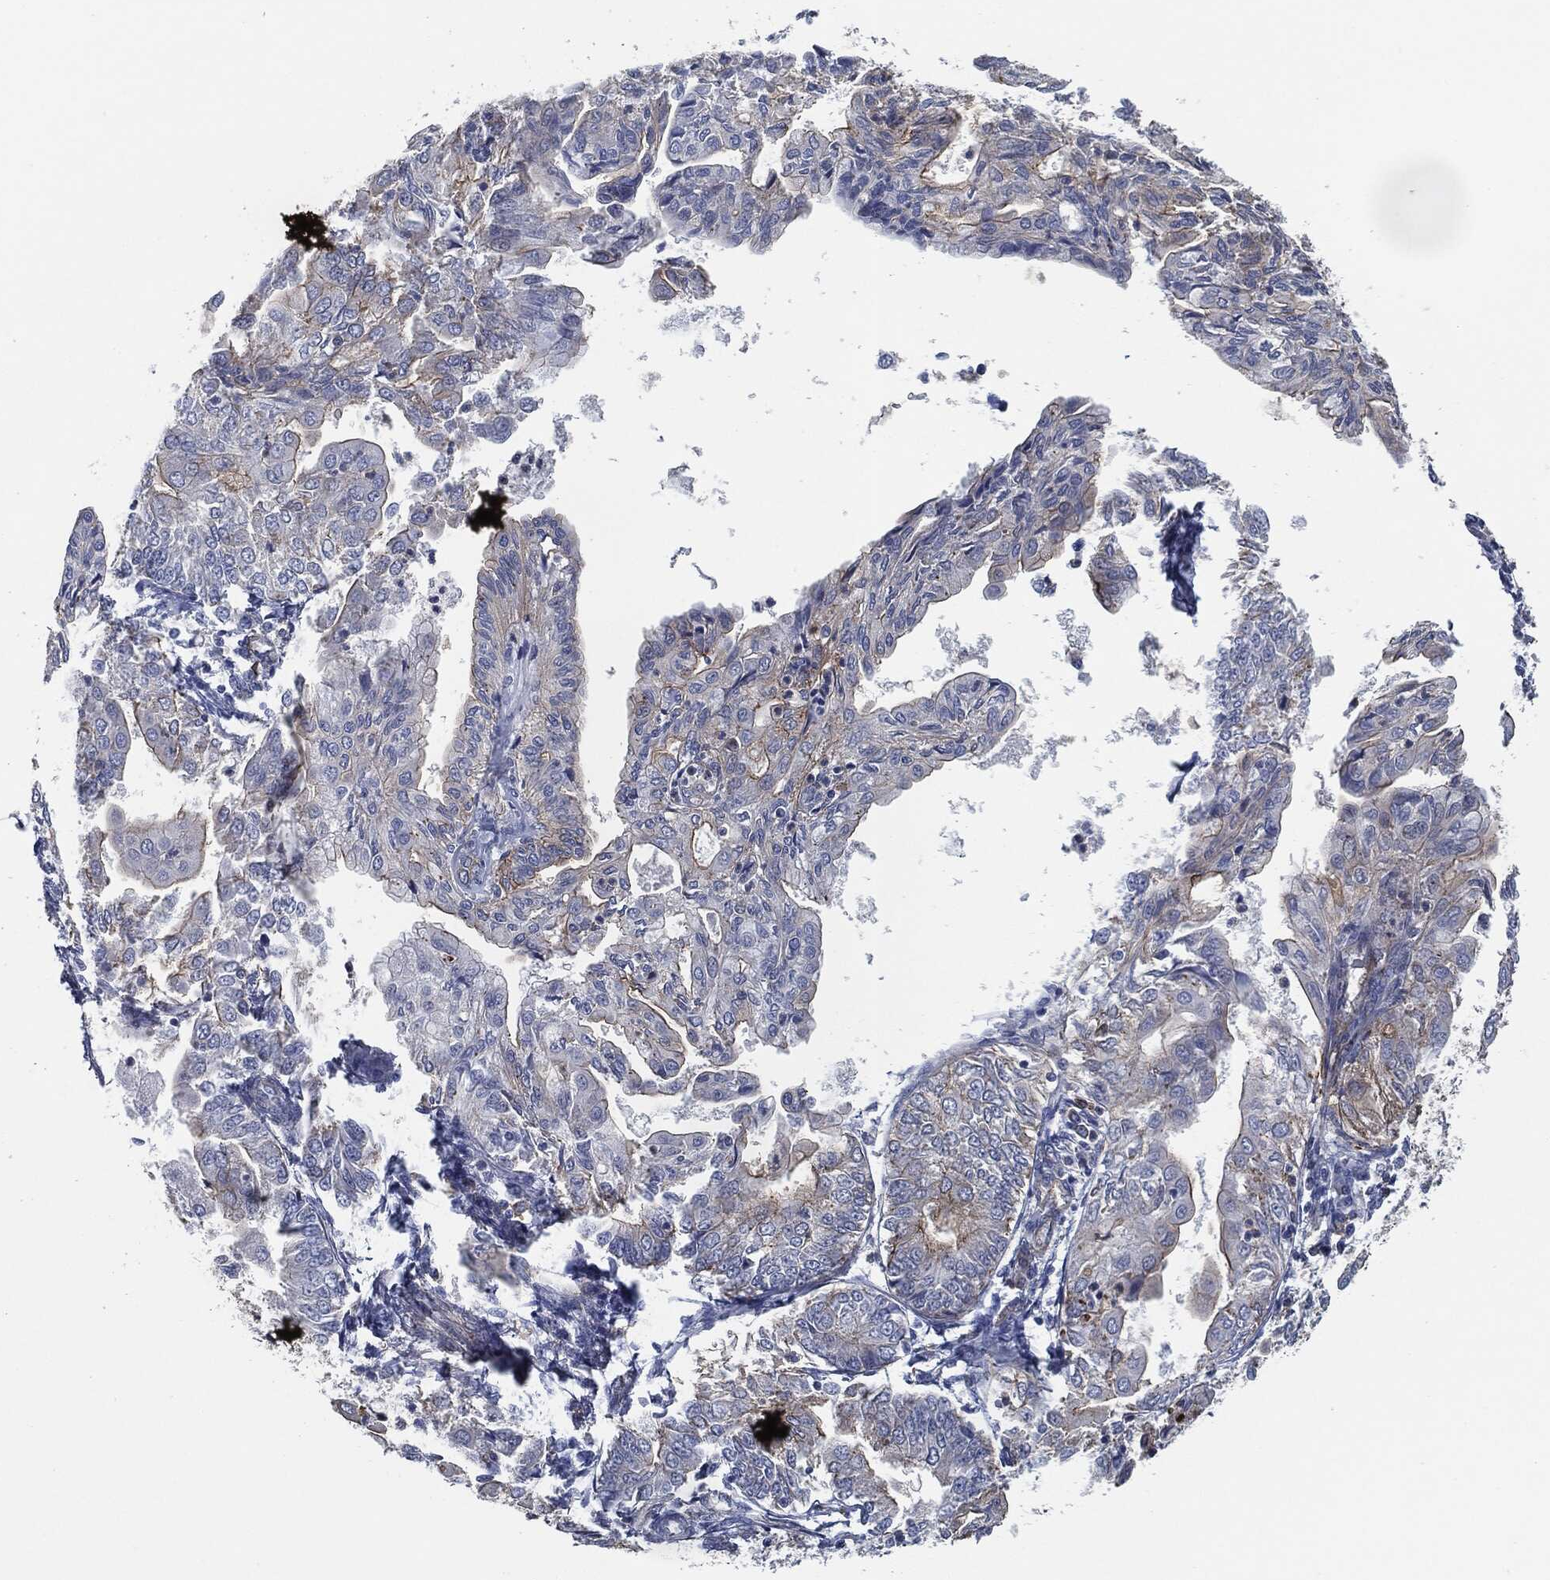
{"staining": {"intensity": "moderate", "quantity": "<25%", "location": "cytoplasmic/membranous"}, "tissue": "endometrial cancer", "cell_type": "Tumor cells", "image_type": "cancer", "snomed": [{"axis": "morphology", "description": "Adenocarcinoma, NOS"}, {"axis": "topography", "description": "Endometrium"}], "caption": "Brown immunohistochemical staining in human endometrial adenocarcinoma demonstrates moderate cytoplasmic/membranous staining in about <25% of tumor cells.", "gene": "SVIL", "patient": {"sex": "female", "age": 68}}